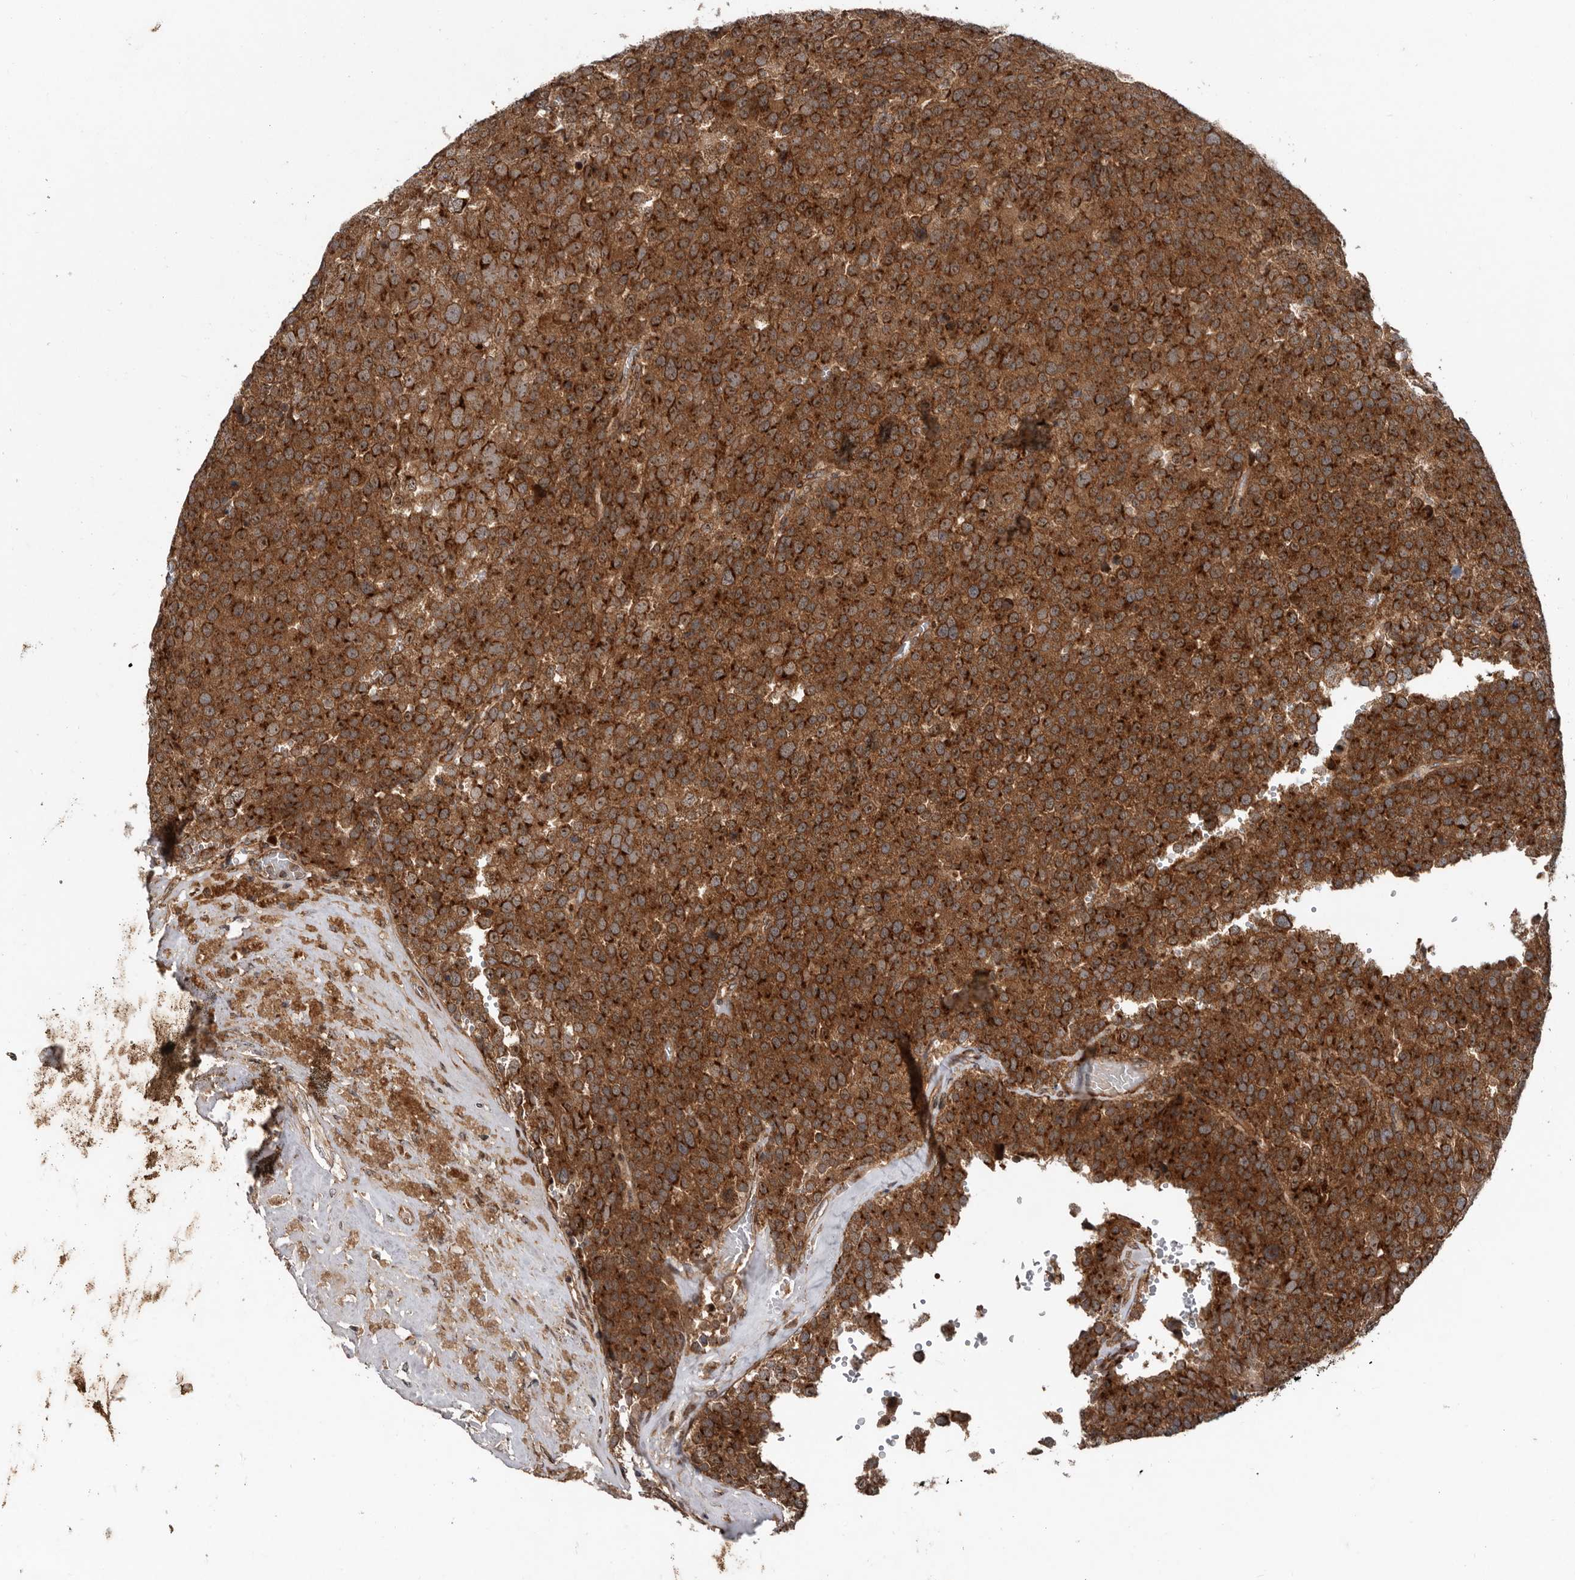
{"staining": {"intensity": "strong", "quantity": ">75%", "location": "cytoplasmic/membranous,nuclear"}, "tissue": "testis cancer", "cell_type": "Tumor cells", "image_type": "cancer", "snomed": [{"axis": "morphology", "description": "Seminoma, NOS"}, {"axis": "topography", "description": "Testis"}], "caption": "A high-resolution image shows immunohistochemistry staining of testis seminoma, which exhibits strong cytoplasmic/membranous and nuclear positivity in about >75% of tumor cells.", "gene": "CCDC190", "patient": {"sex": "male", "age": 71}}